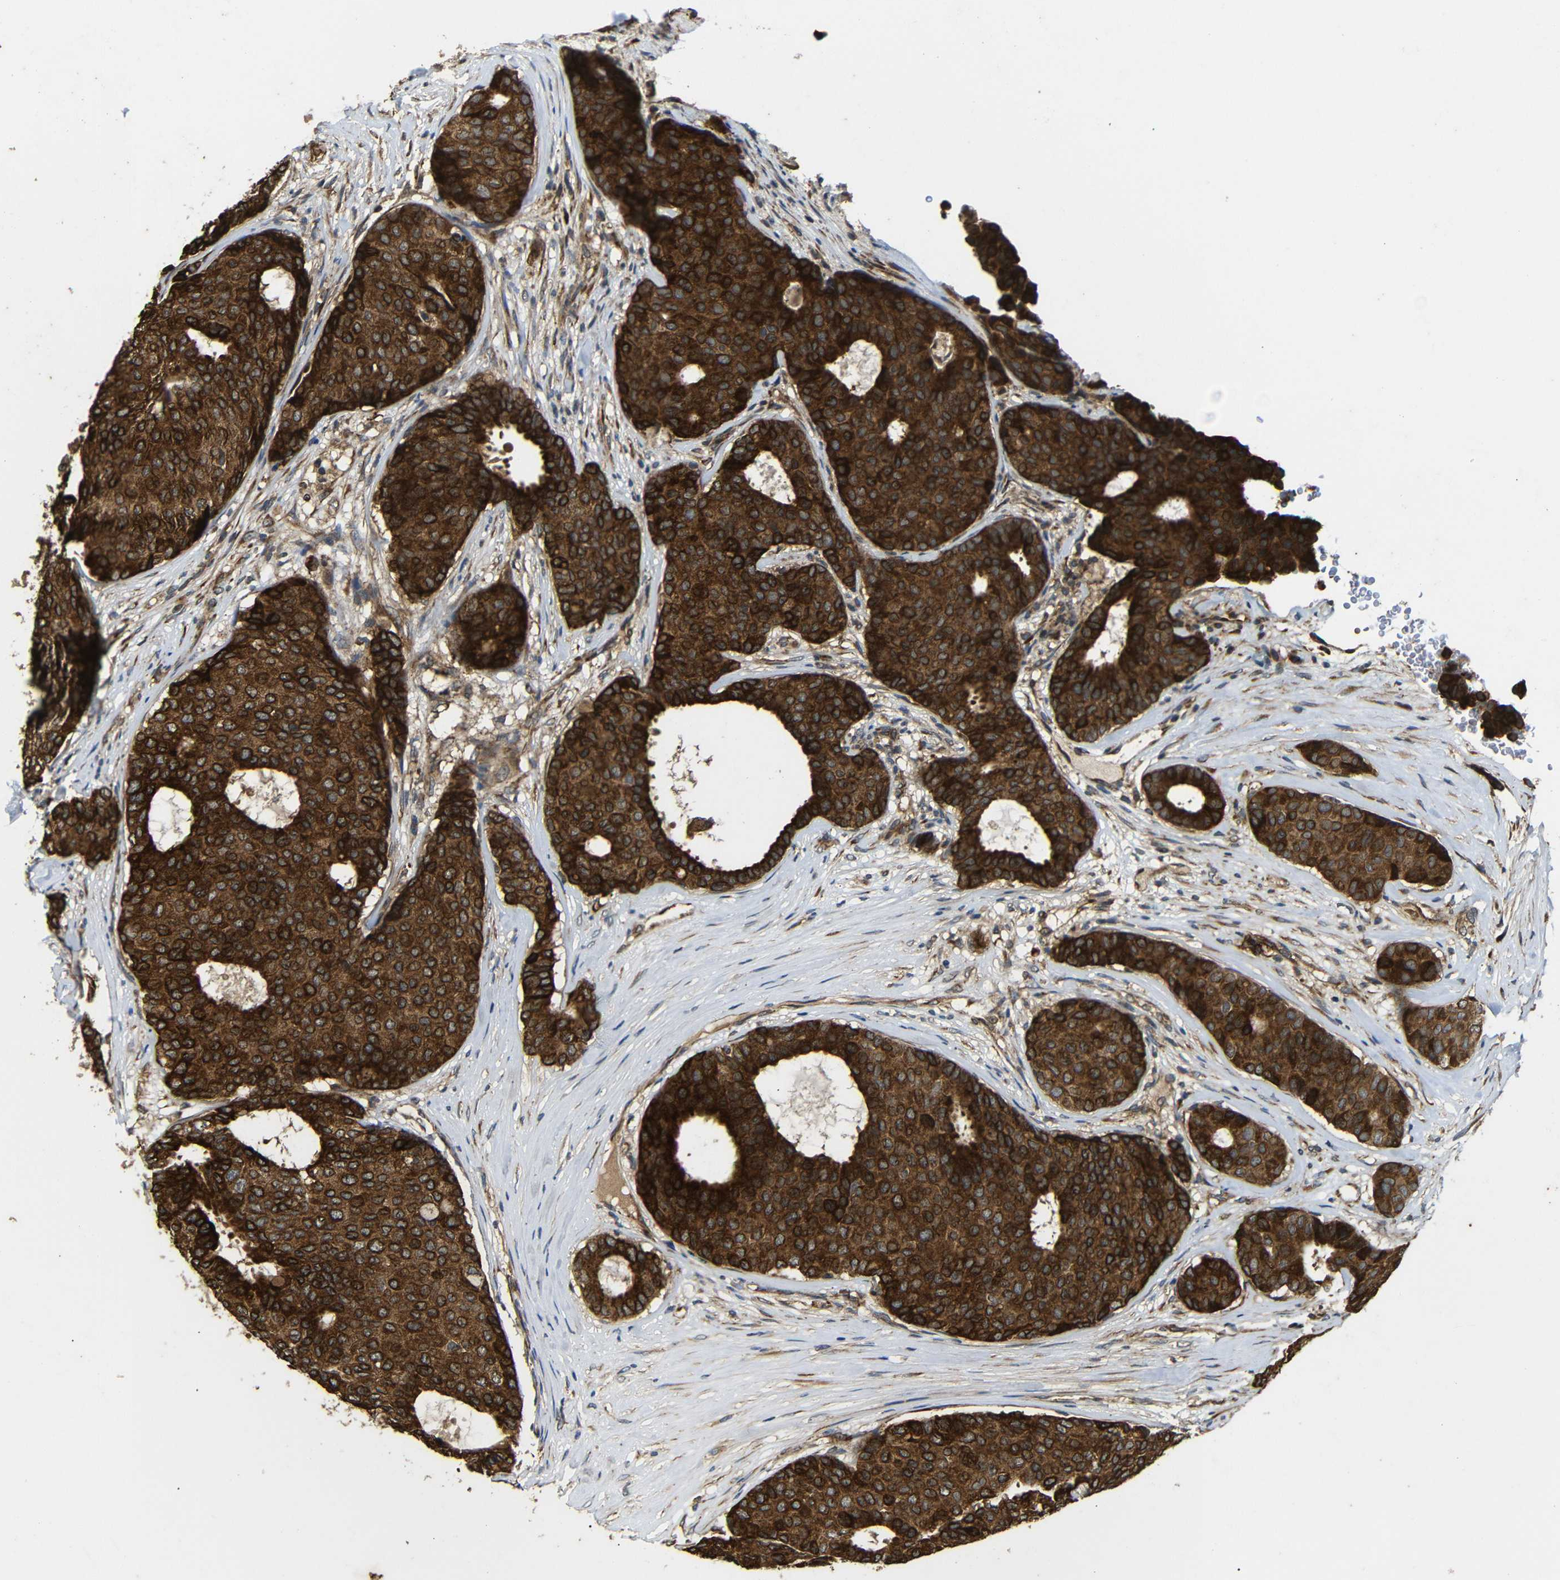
{"staining": {"intensity": "strong", "quantity": ">75%", "location": "cytoplasmic/membranous"}, "tissue": "breast cancer", "cell_type": "Tumor cells", "image_type": "cancer", "snomed": [{"axis": "morphology", "description": "Duct carcinoma"}, {"axis": "topography", "description": "Breast"}], "caption": "Immunohistochemical staining of breast intraductal carcinoma shows strong cytoplasmic/membranous protein expression in approximately >75% of tumor cells.", "gene": "TRPC1", "patient": {"sex": "female", "age": 75}}